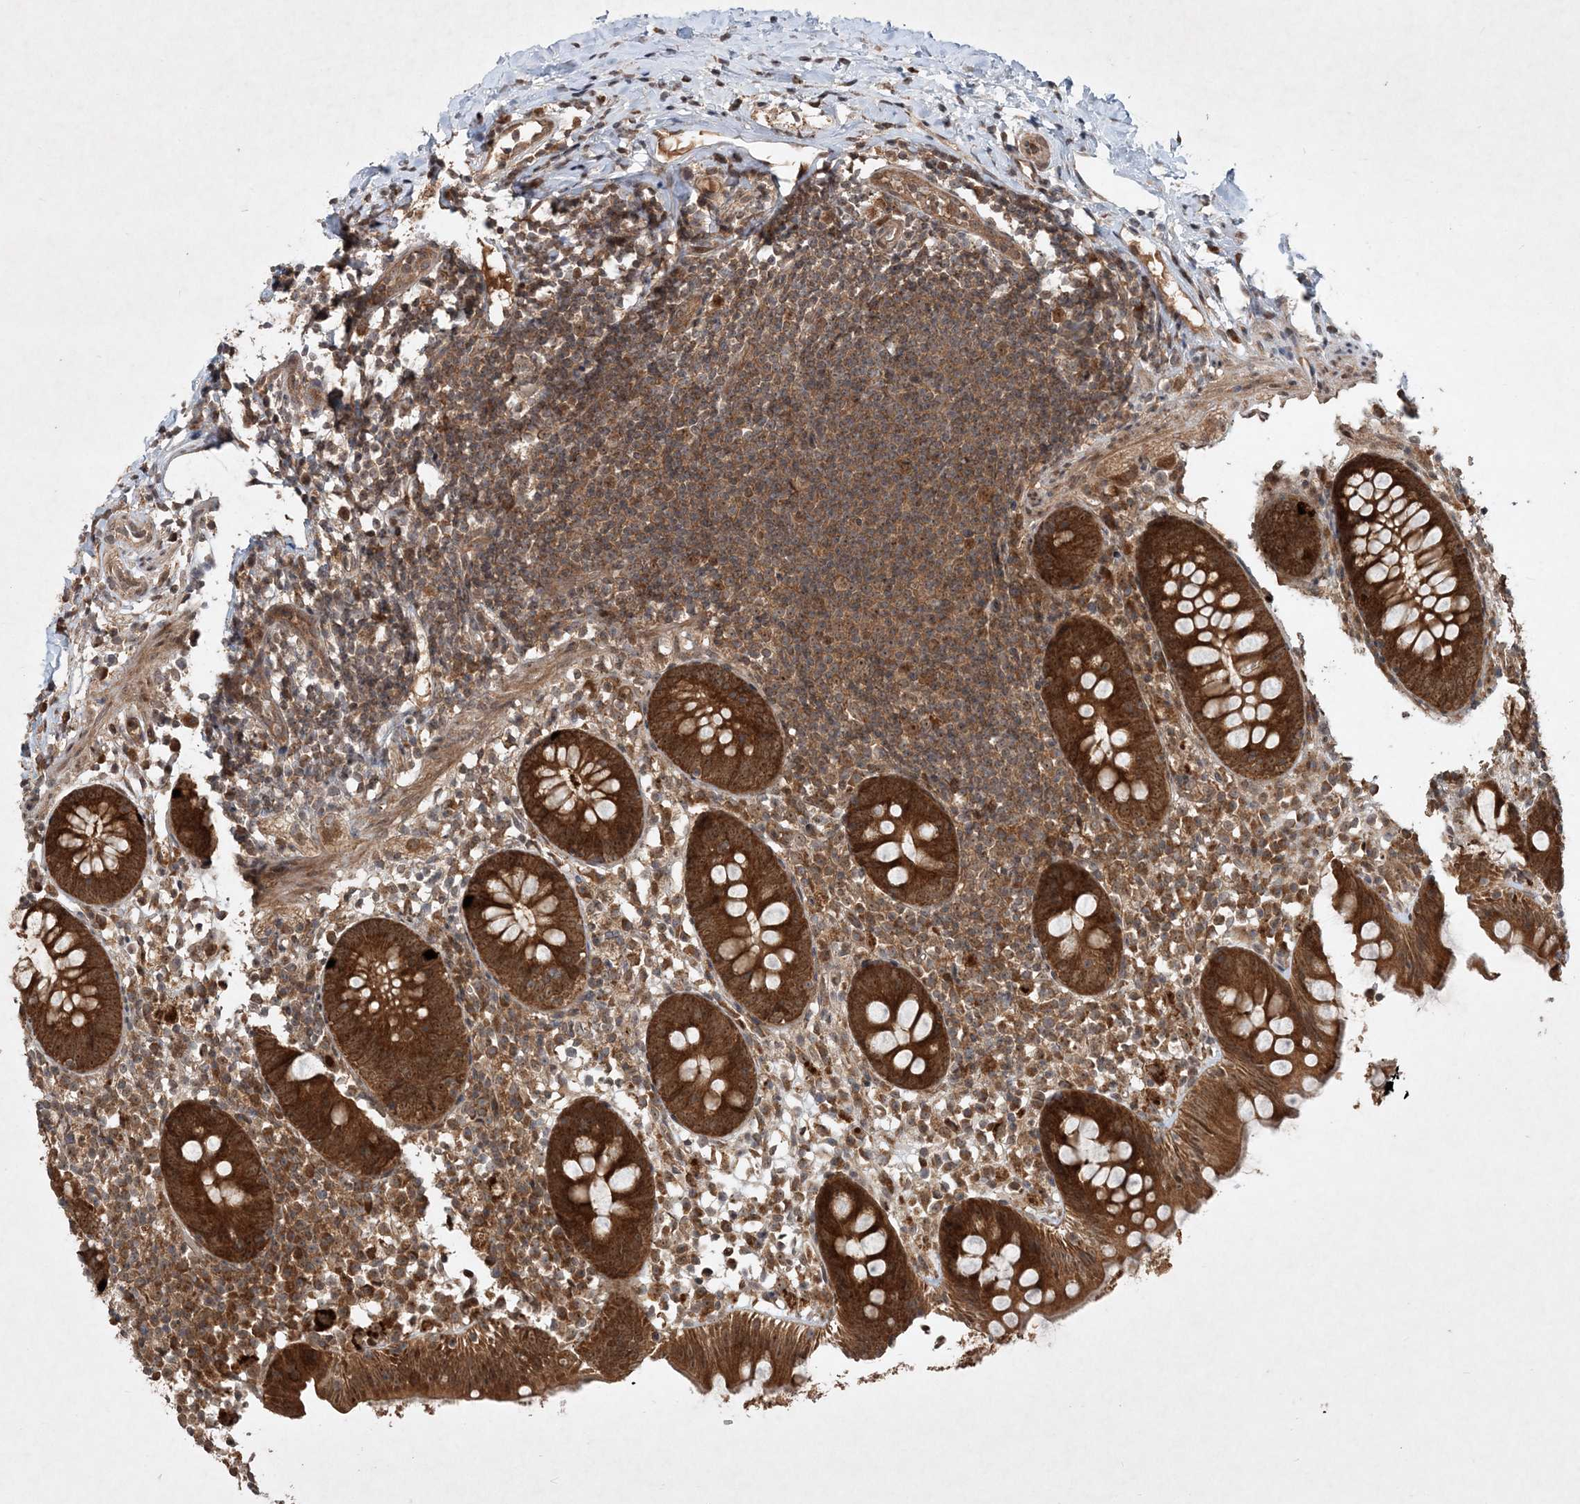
{"staining": {"intensity": "strong", "quantity": ">75%", "location": "cytoplasmic/membranous"}, "tissue": "appendix", "cell_type": "Glandular cells", "image_type": "normal", "snomed": [{"axis": "morphology", "description": "Normal tissue, NOS"}, {"axis": "topography", "description": "Appendix"}], "caption": "Immunohistochemistry (IHC) staining of normal appendix, which reveals high levels of strong cytoplasmic/membranous staining in about >75% of glandular cells indicating strong cytoplasmic/membranous protein staining. The staining was performed using DAB (brown) for protein detection and nuclei were counterstained in hematoxylin (blue).", "gene": "UBR3", "patient": {"sex": "female", "age": 20}}